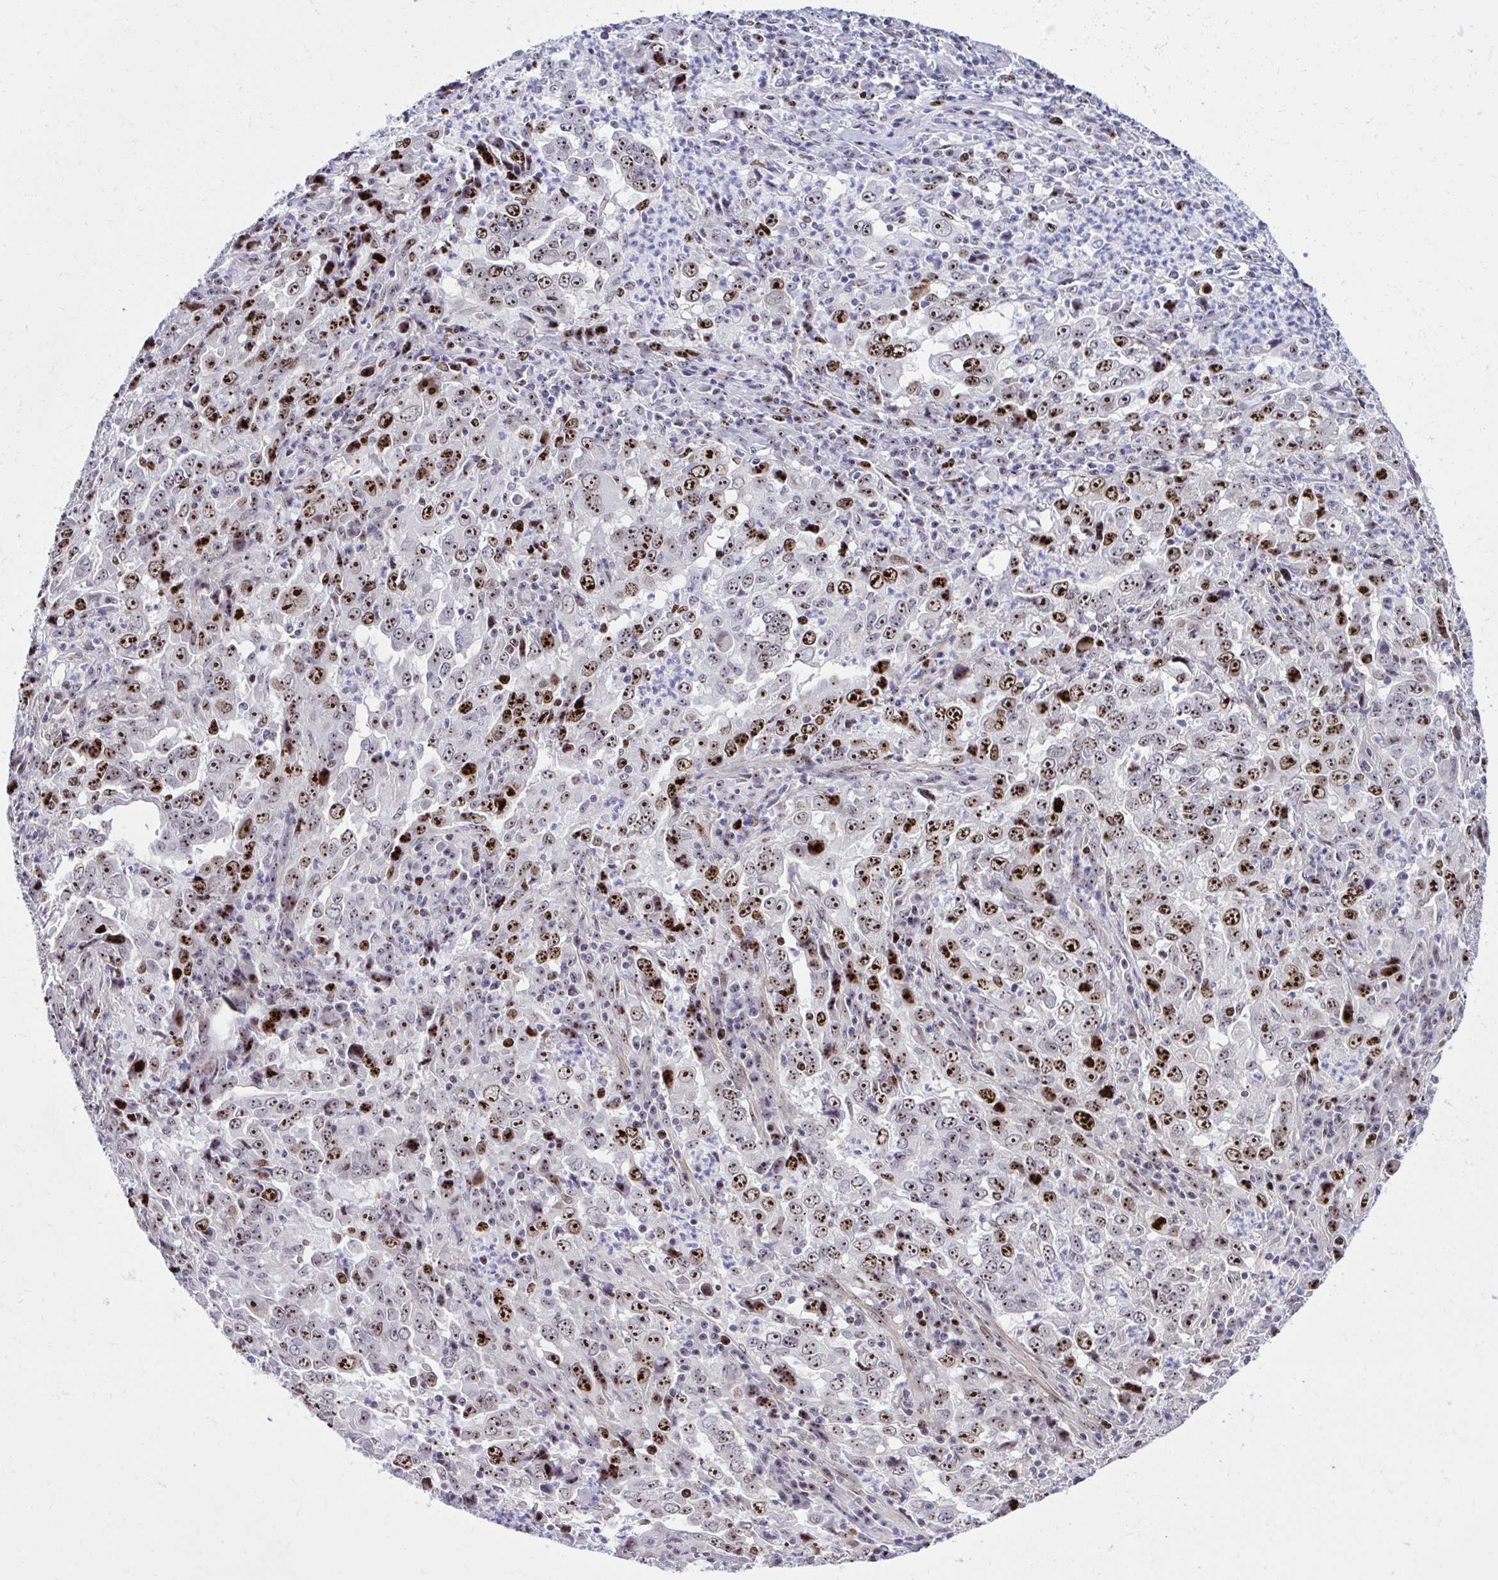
{"staining": {"intensity": "strong", "quantity": ">75%", "location": "nuclear"}, "tissue": "lung cancer", "cell_type": "Tumor cells", "image_type": "cancer", "snomed": [{"axis": "morphology", "description": "Adenocarcinoma, NOS"}, {"axis": "topography", "description": "Lung"}], "caption": "Immunohistochemical staining of human lung cancer displays high levels of strong nuclear expression in approximately >75% of tumor cells.", "gene": "CEP72", "patient": {"sex": "male", "age": 67}}